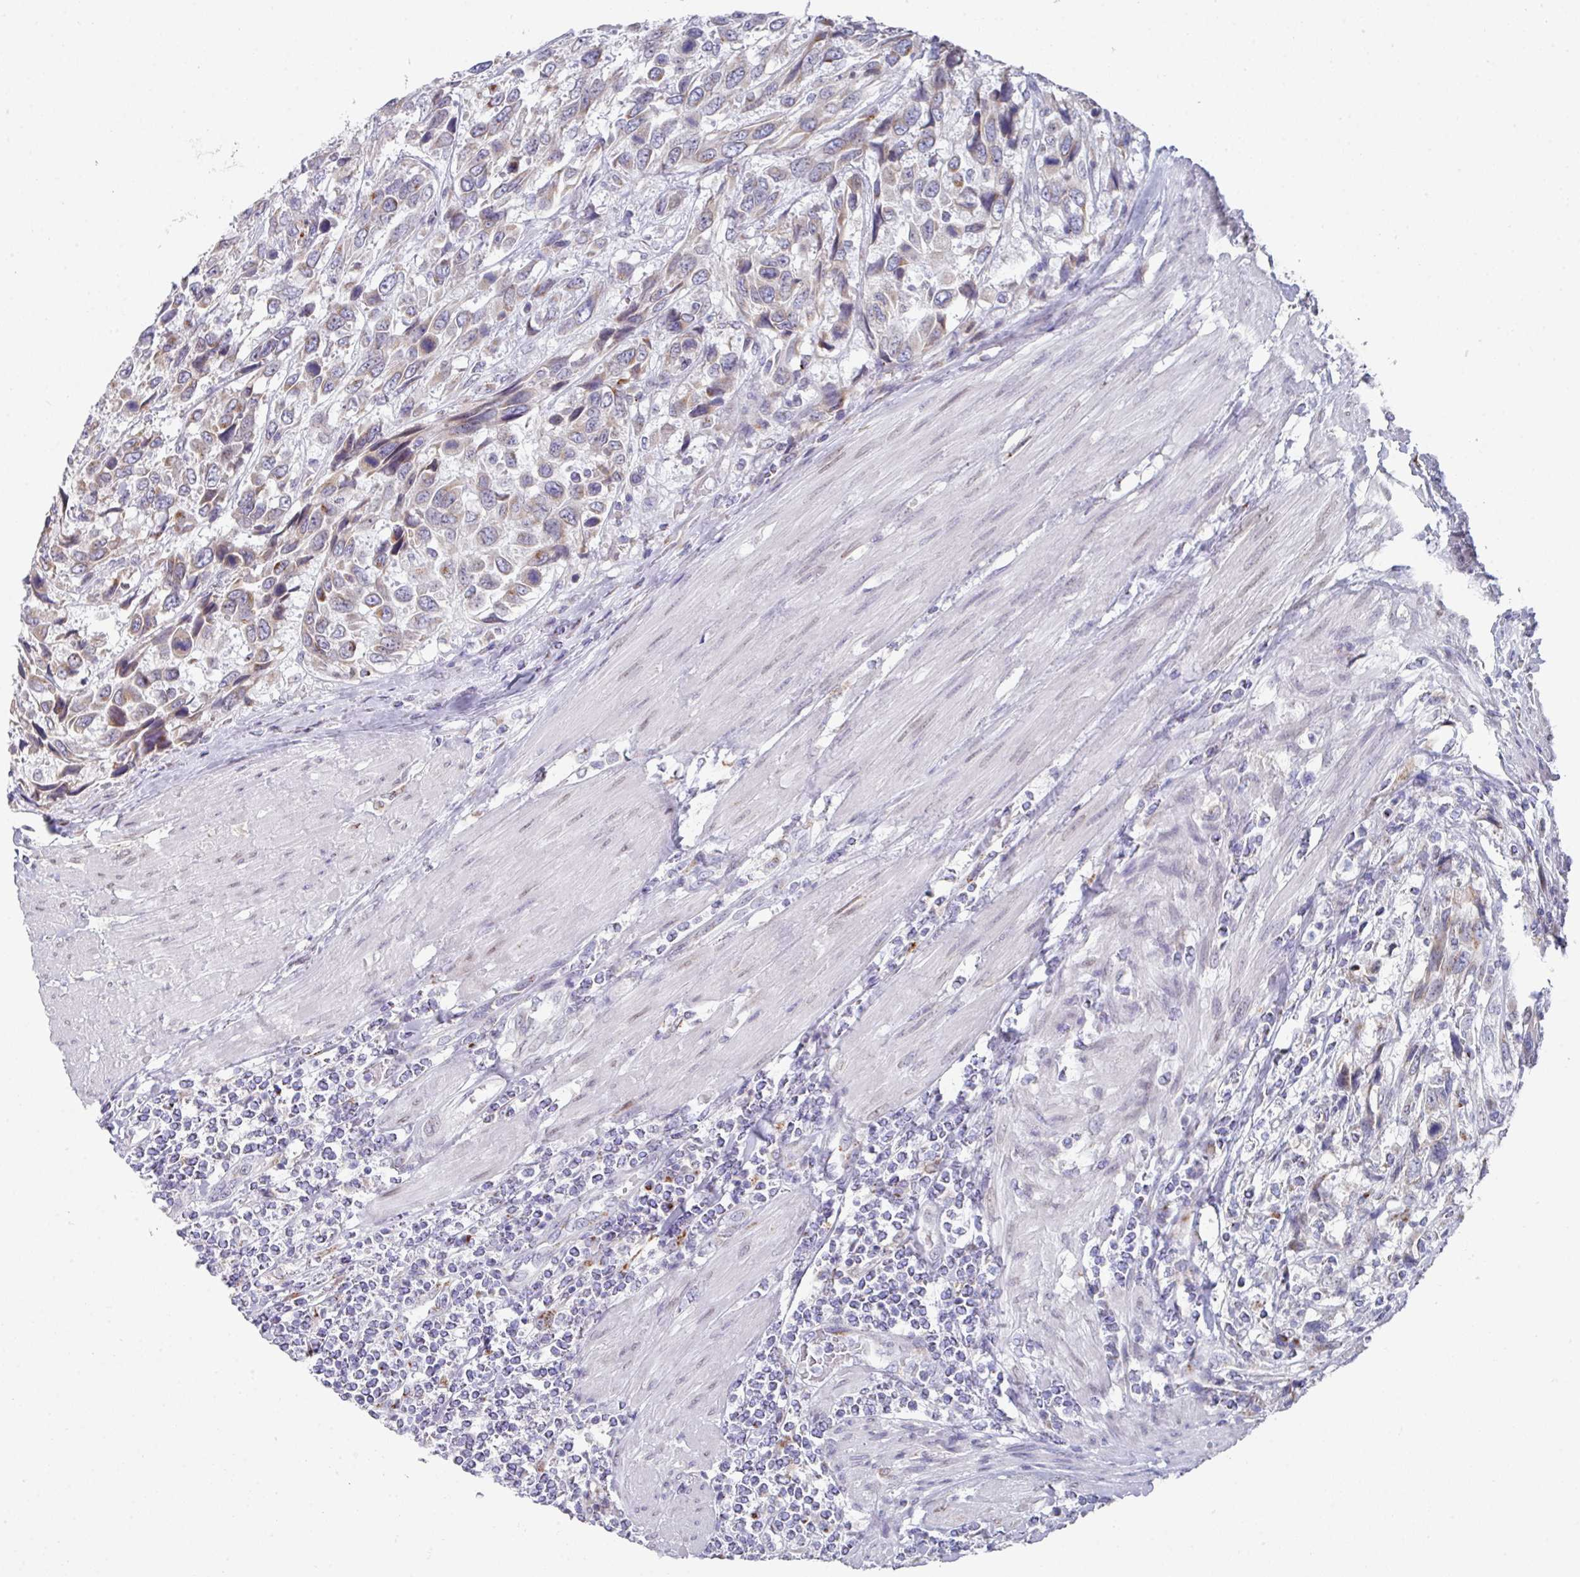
{"staining": {"intensity": "weak", "quantity": "25%-75%", "location": "cytoplasmic/membranous"}, "tissue": "urothelial cancer", "cell_type": "Tumor cells", "image_type": "cancer", "snomed": [{"axis": "morphology", "description": "Urothelial carcinoma, High grade"}, {"axis": "topography", "description": "Urinary bladder"}], "caption": "Immunohistochemical staining of urothelial carcinoma (high-grade) exhibits low levels of weak cytoplasmic/membranous positivity in about 25%-75% of tumor cells.", "gene": "VKORC1L1", "patient": {"sex": "female", "age": 70}}